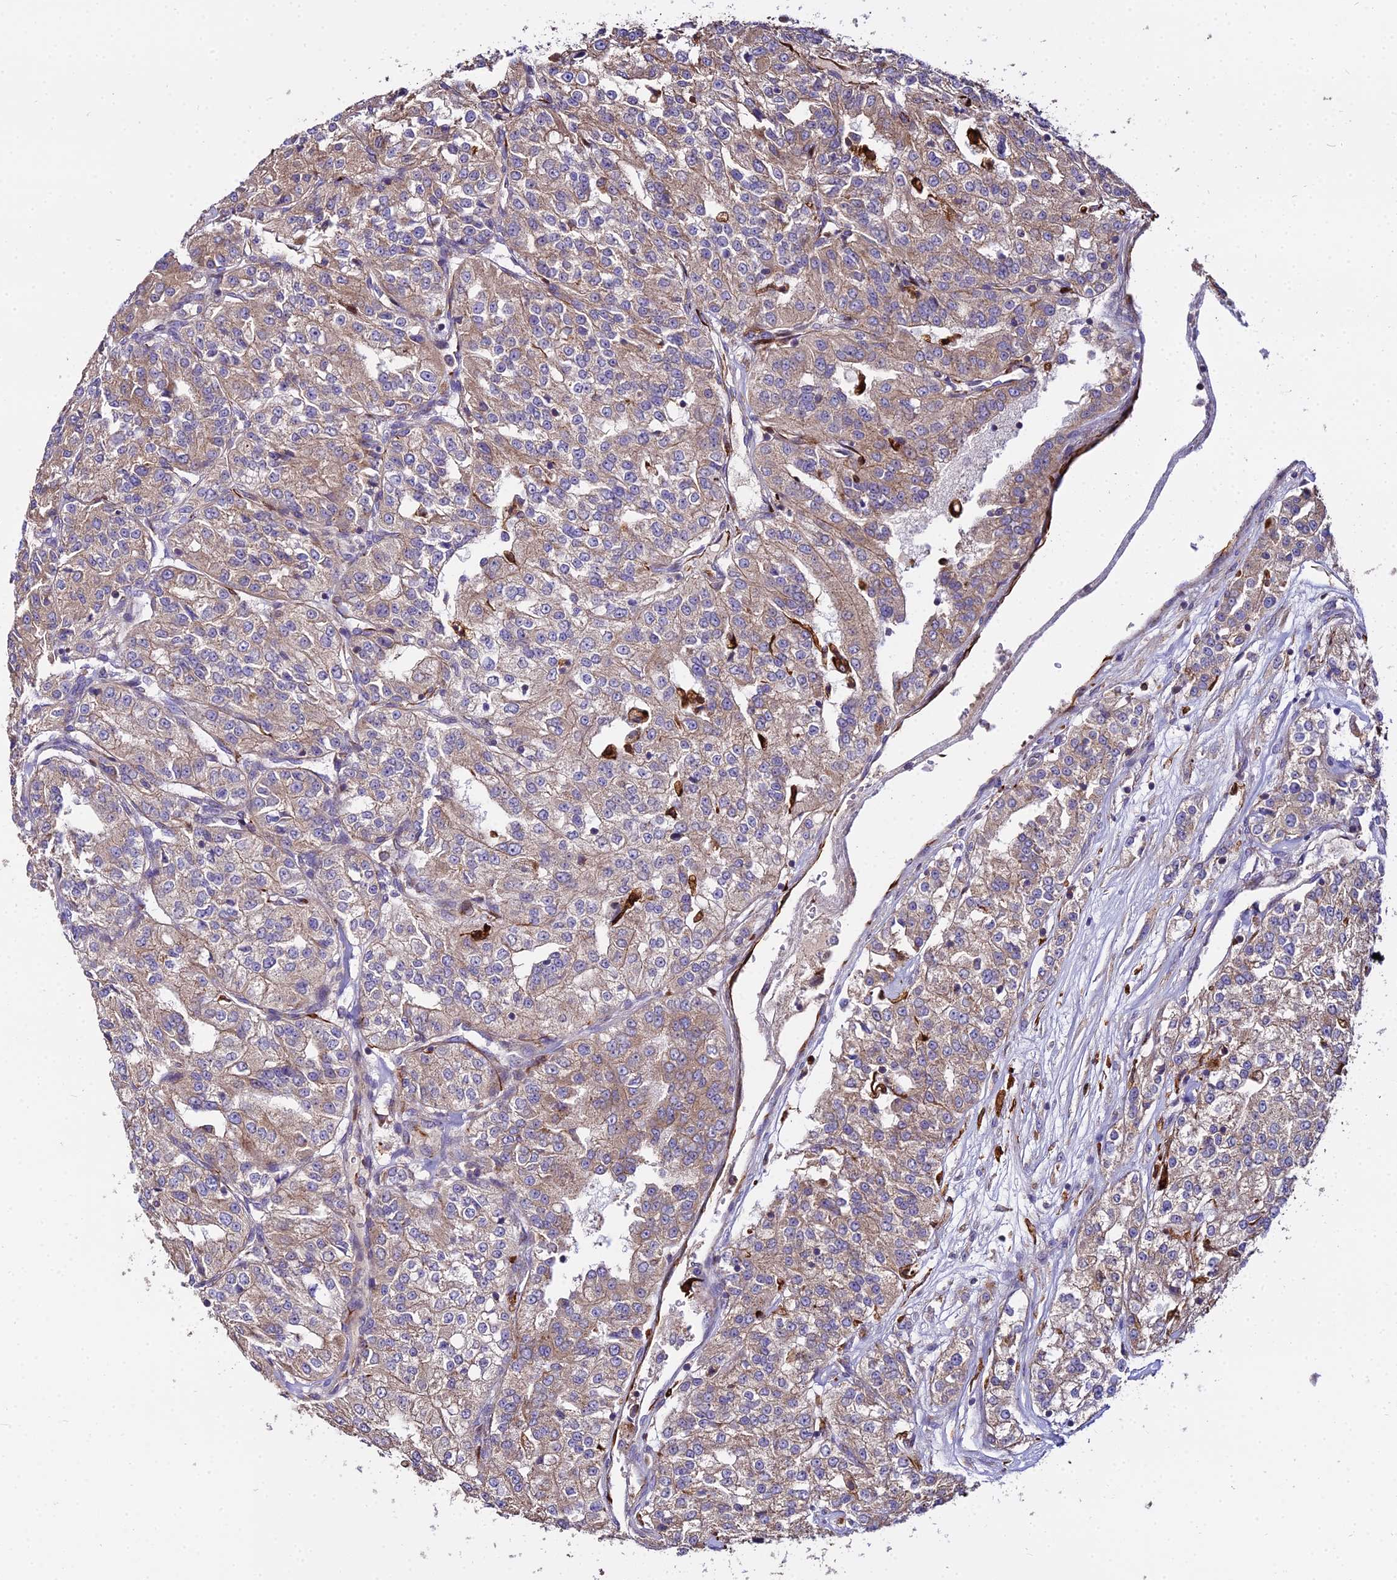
{"staining": {"intensity": "moderate", "quantity": ">75%", "location": "cytoplasmic/membranous"}, "tissue": "renal cancer", "cell_type": "Tumor cells", "image_type": "cancer", "snomed": [{"axis": "morphology", "description": "Adenocarcinoma, NOS"}, {"axis": "topography", "description": "Kidney"}], "caption": "Immunohistochemical staining of renal adenocarcinoma displays moderate cytoplasmic/membranous protein expression in approximately >75% of tumor cells.", "gene": "PEX19", "patient": {"sex": "female", "age": 63}}